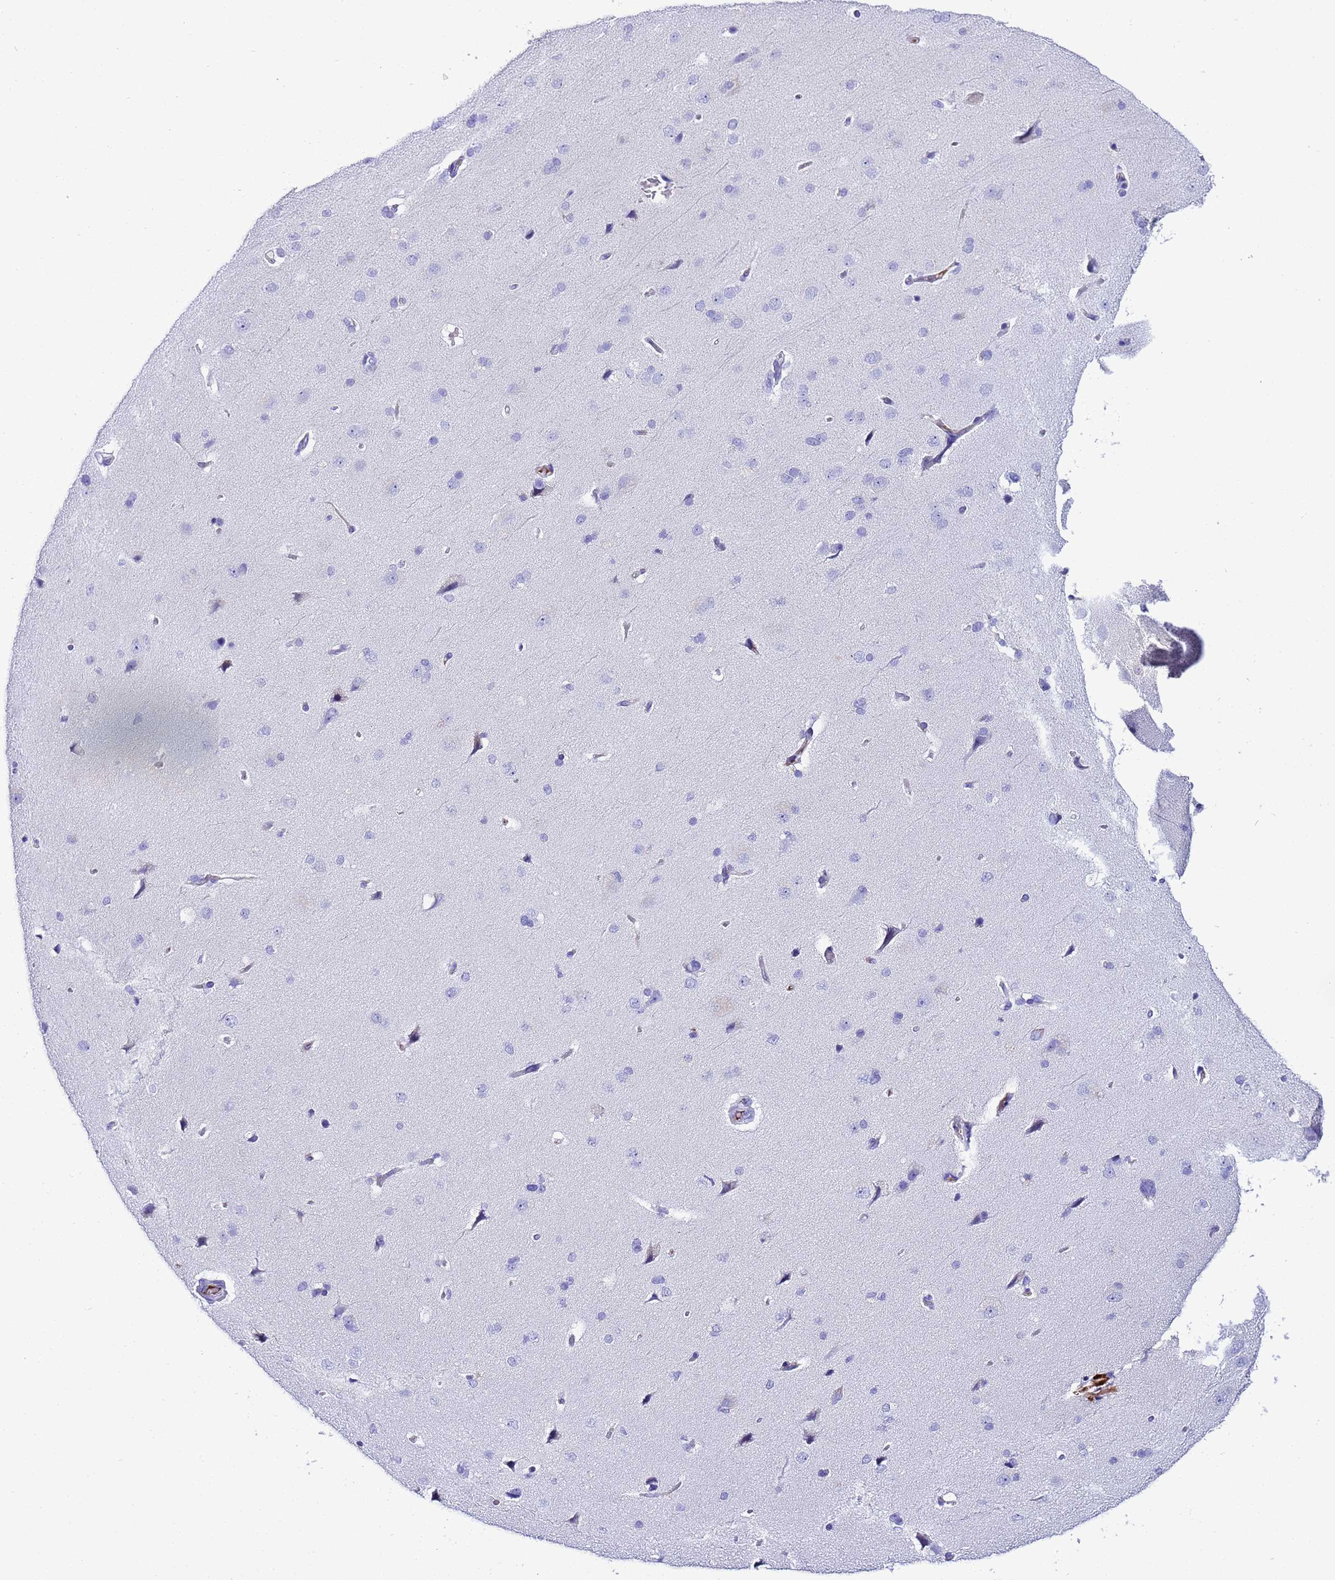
{"staining": {"intensity": "moderate", "quantity": "<25%", "location": "cytoplasmic/membranous"}, "tissue": "cerebral cortex", "cell_type": "Endothelial cells", "image_type": "normal", "snomed": [{"axis": "morphology", "description": "Normal tissue, NOS"}, {"axis": "topography", "description": "Cerebral cortex"}], "caption": "This histopathology image displays normal cerebral cortex stained with immunohistochemistry to label a protein in brown. The cytoplasmic/membranous of endothelial cells show moderate positivity for the protein. Nuclei are counter-stained blue.", "gene": "CFHR1", "patient": {"sex": "male", "age": 62}}